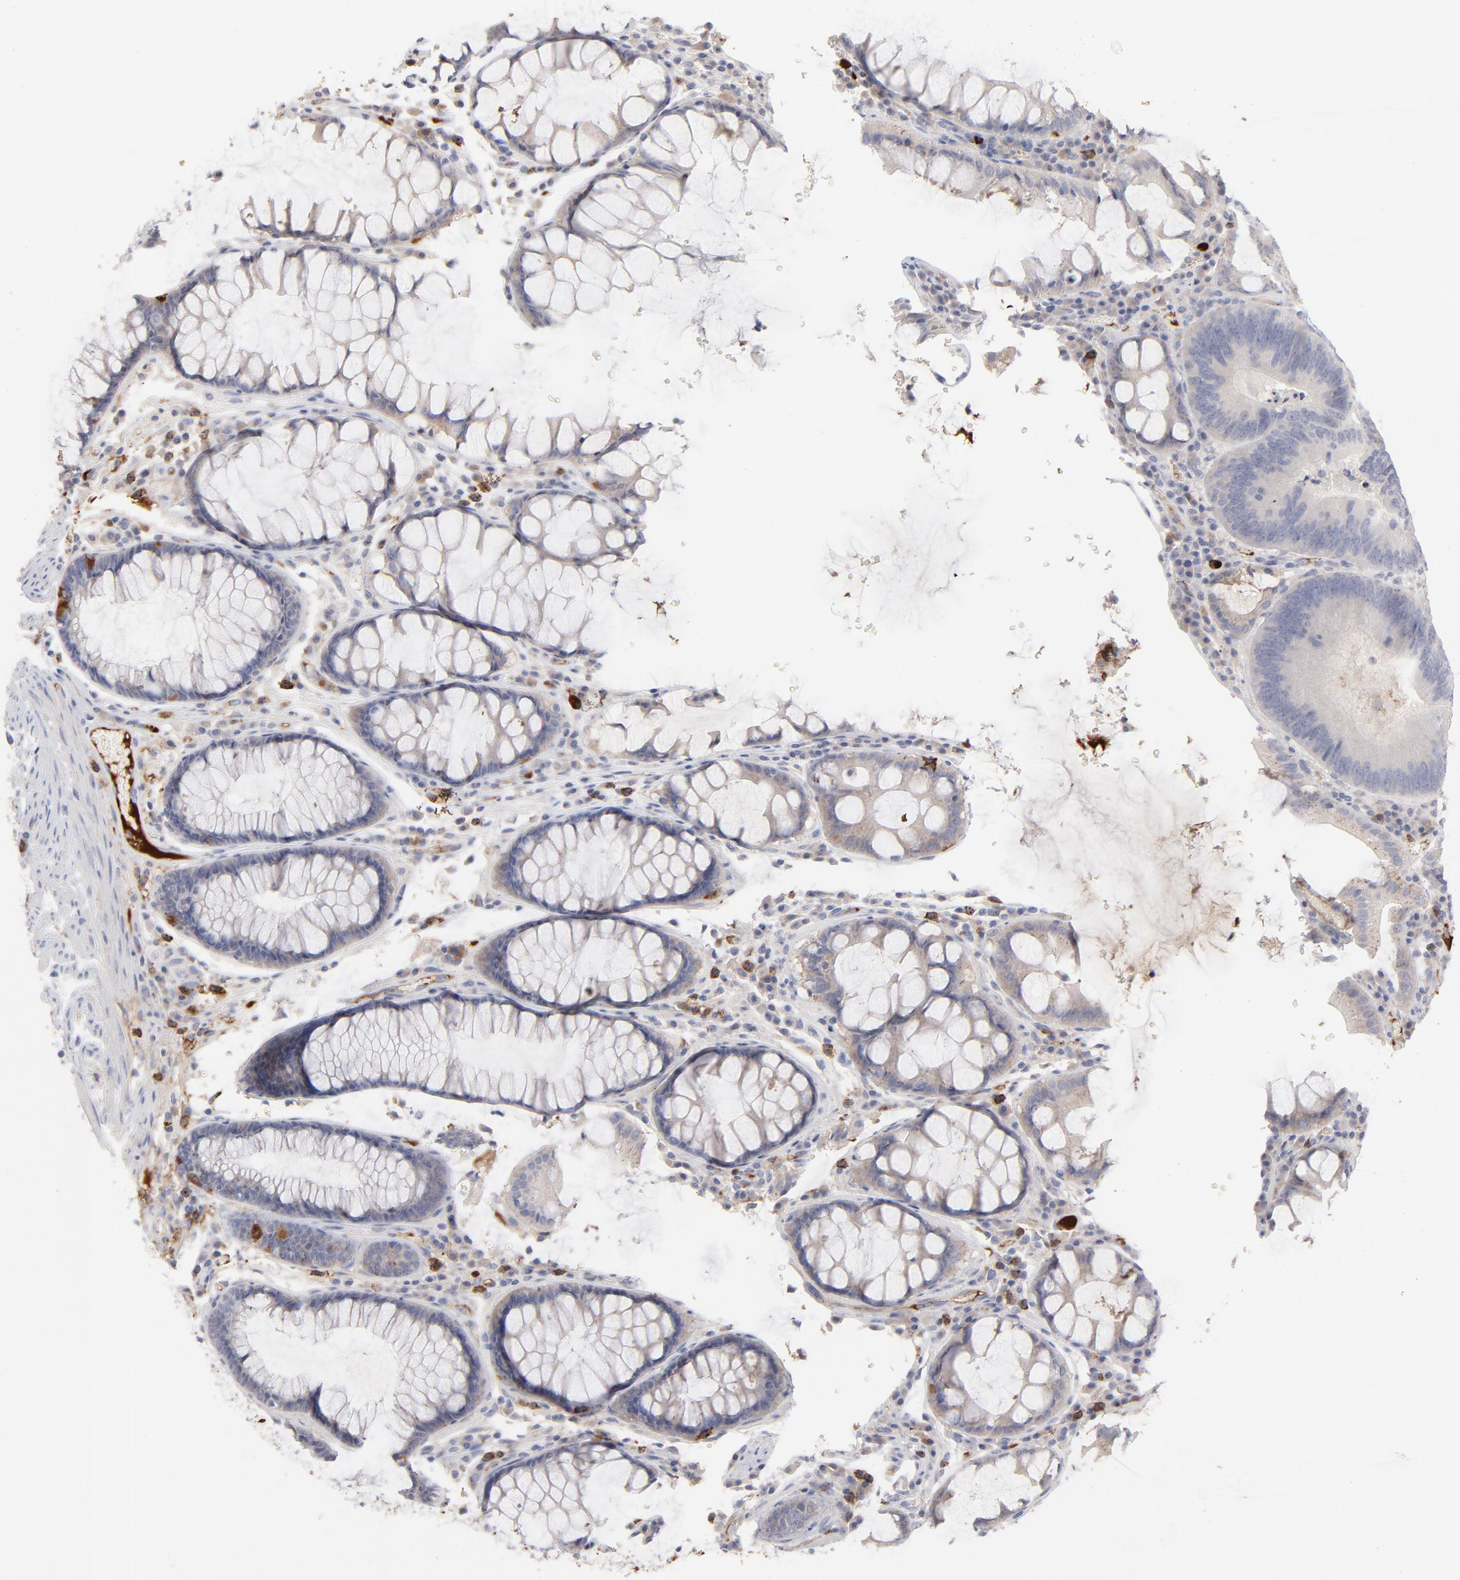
{"staining": {"intensity": "negative", "quantity": "none", "location": "none"}, "tissue": "colorectal cancer", "cell_type": "Tumor cells", "image_type": "cancer", "snomed": [{"axis": "morphology", "description": "Normal tissue, NOS"}, {"axis": "morphology", "description": "Adenocarcinoma, NOS"}, {"axis": "topography", "description": "Colon"}], "caption": "The IHC histopathology image has no significant positivity in tumor cells of colorectal adenocarcinoma tissue.", "gene": "CCR3", "patient": {"sex": "female", "age": 78}}